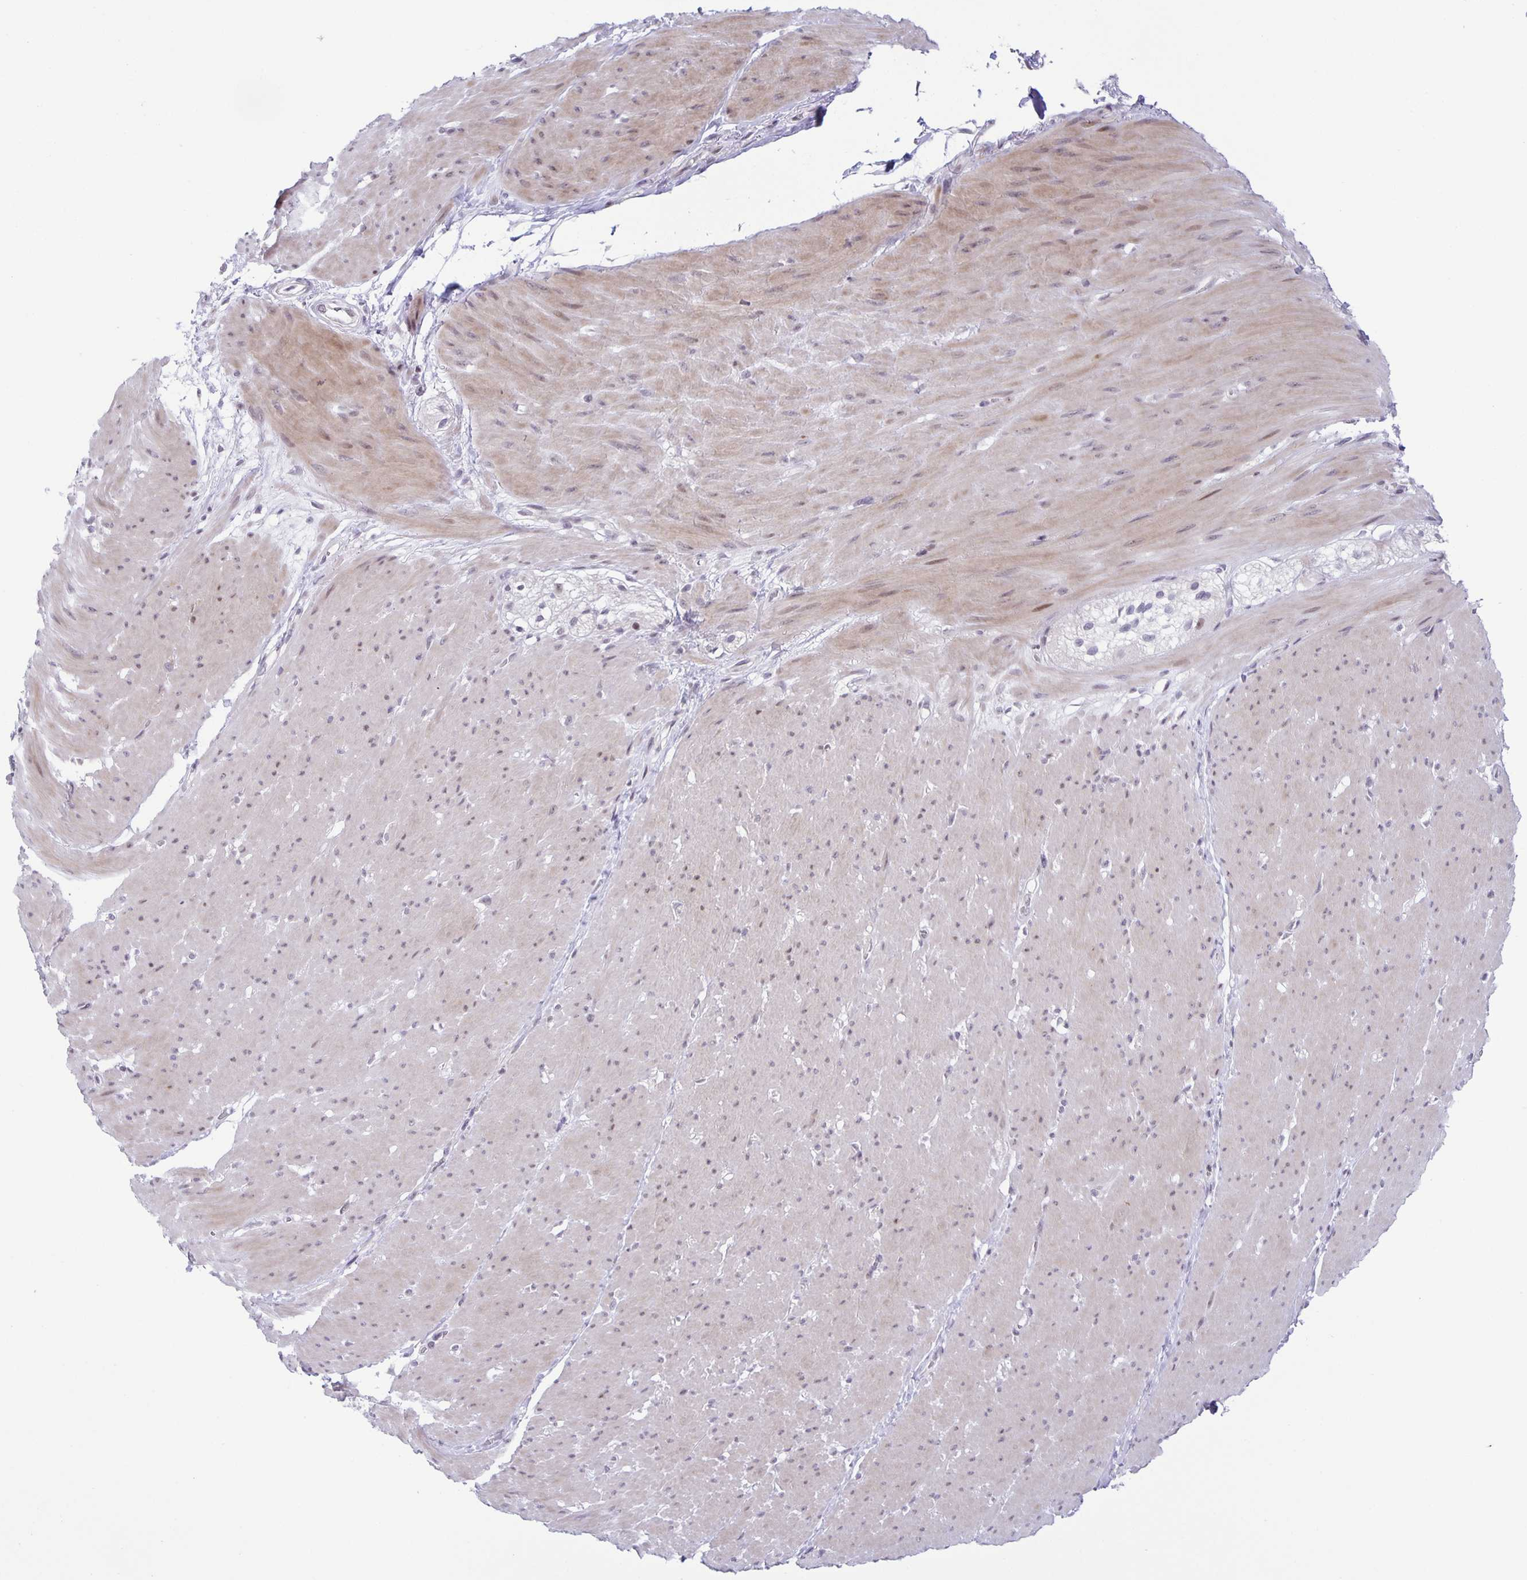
{"staining": {"intensity": "weak", "quantity": "25%-75%", "location": "cytoplasmic/membranous,nuclear"}, "tissue": "smooth muscle", "cell_type": "Smooth muscle cells", "image_type": "normal", "snomed": [{"axis": "morphology", "description": "Normal tissue, NOS"}, {"axis": "topography", "description": "Smooth muscle"}, {"axis": "topography", "description": "Rectum"}], "caption": "DAB immunohistochemical staining of benign human smooth muscle reveals weak cytoplasmic/membranous,nuclear protein staining in about 25%-75% of smooth muscle cells. Nuclei are stained in blue.", "gene": "PHRF1", "patient": {"sex": "male", "age": 53}}